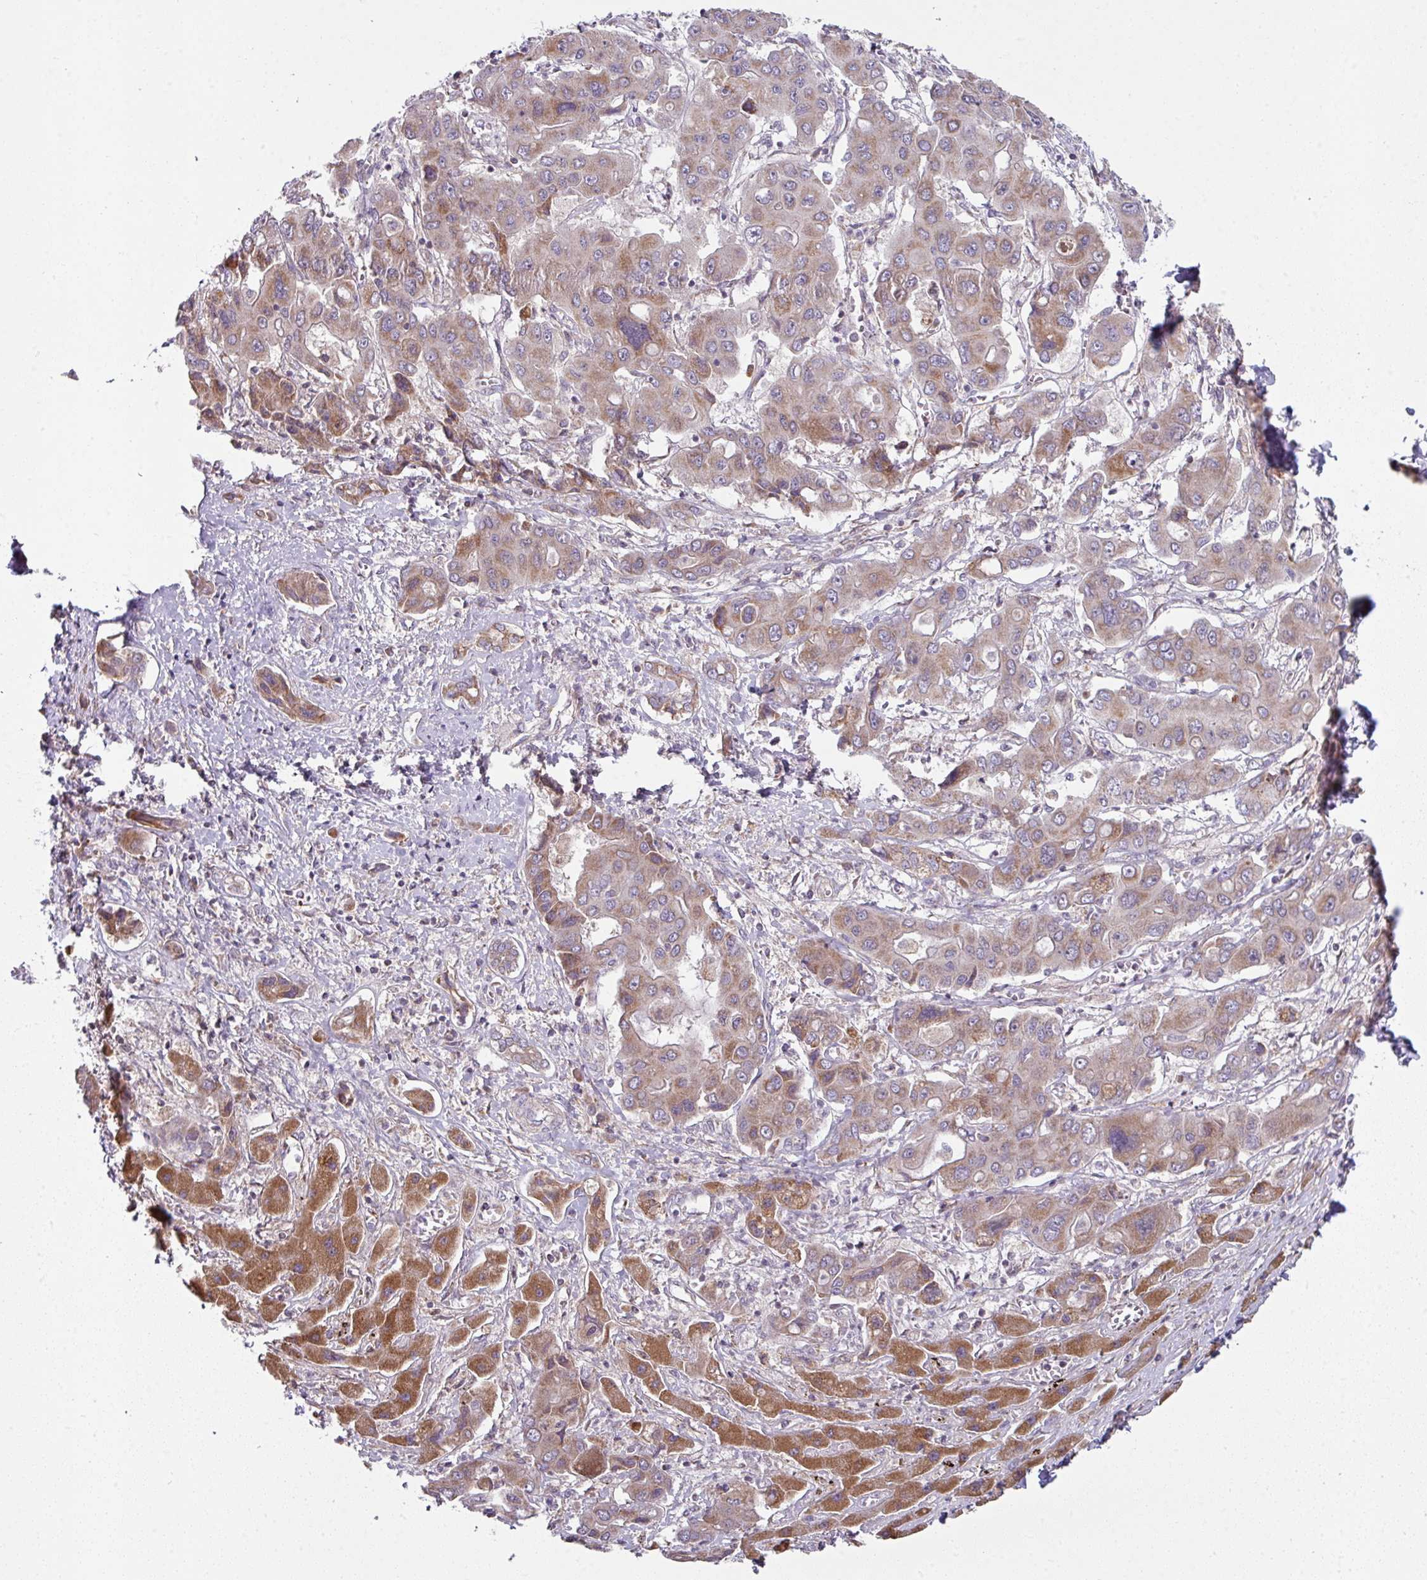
{"staining": {"intensity": "moderate", "quantity": "25%-75%", "location": "cytoplasmic/membranous"}, "tissue": "liver cancer", "cell_type": "Tumor cells", "image_type": "cancer", "snomed": [{"axis": "morphology", "description": "Cholangiocarcinoma"}, {"axis": "topography", "description": "Liver"}], "caption": "A brown stain labels moderate cytoplasmic/membranous positivity of a protein in human liver cancer tumor cells.", "gene": "LRRC9", "patient": {"sex": "male", "age": 67}}